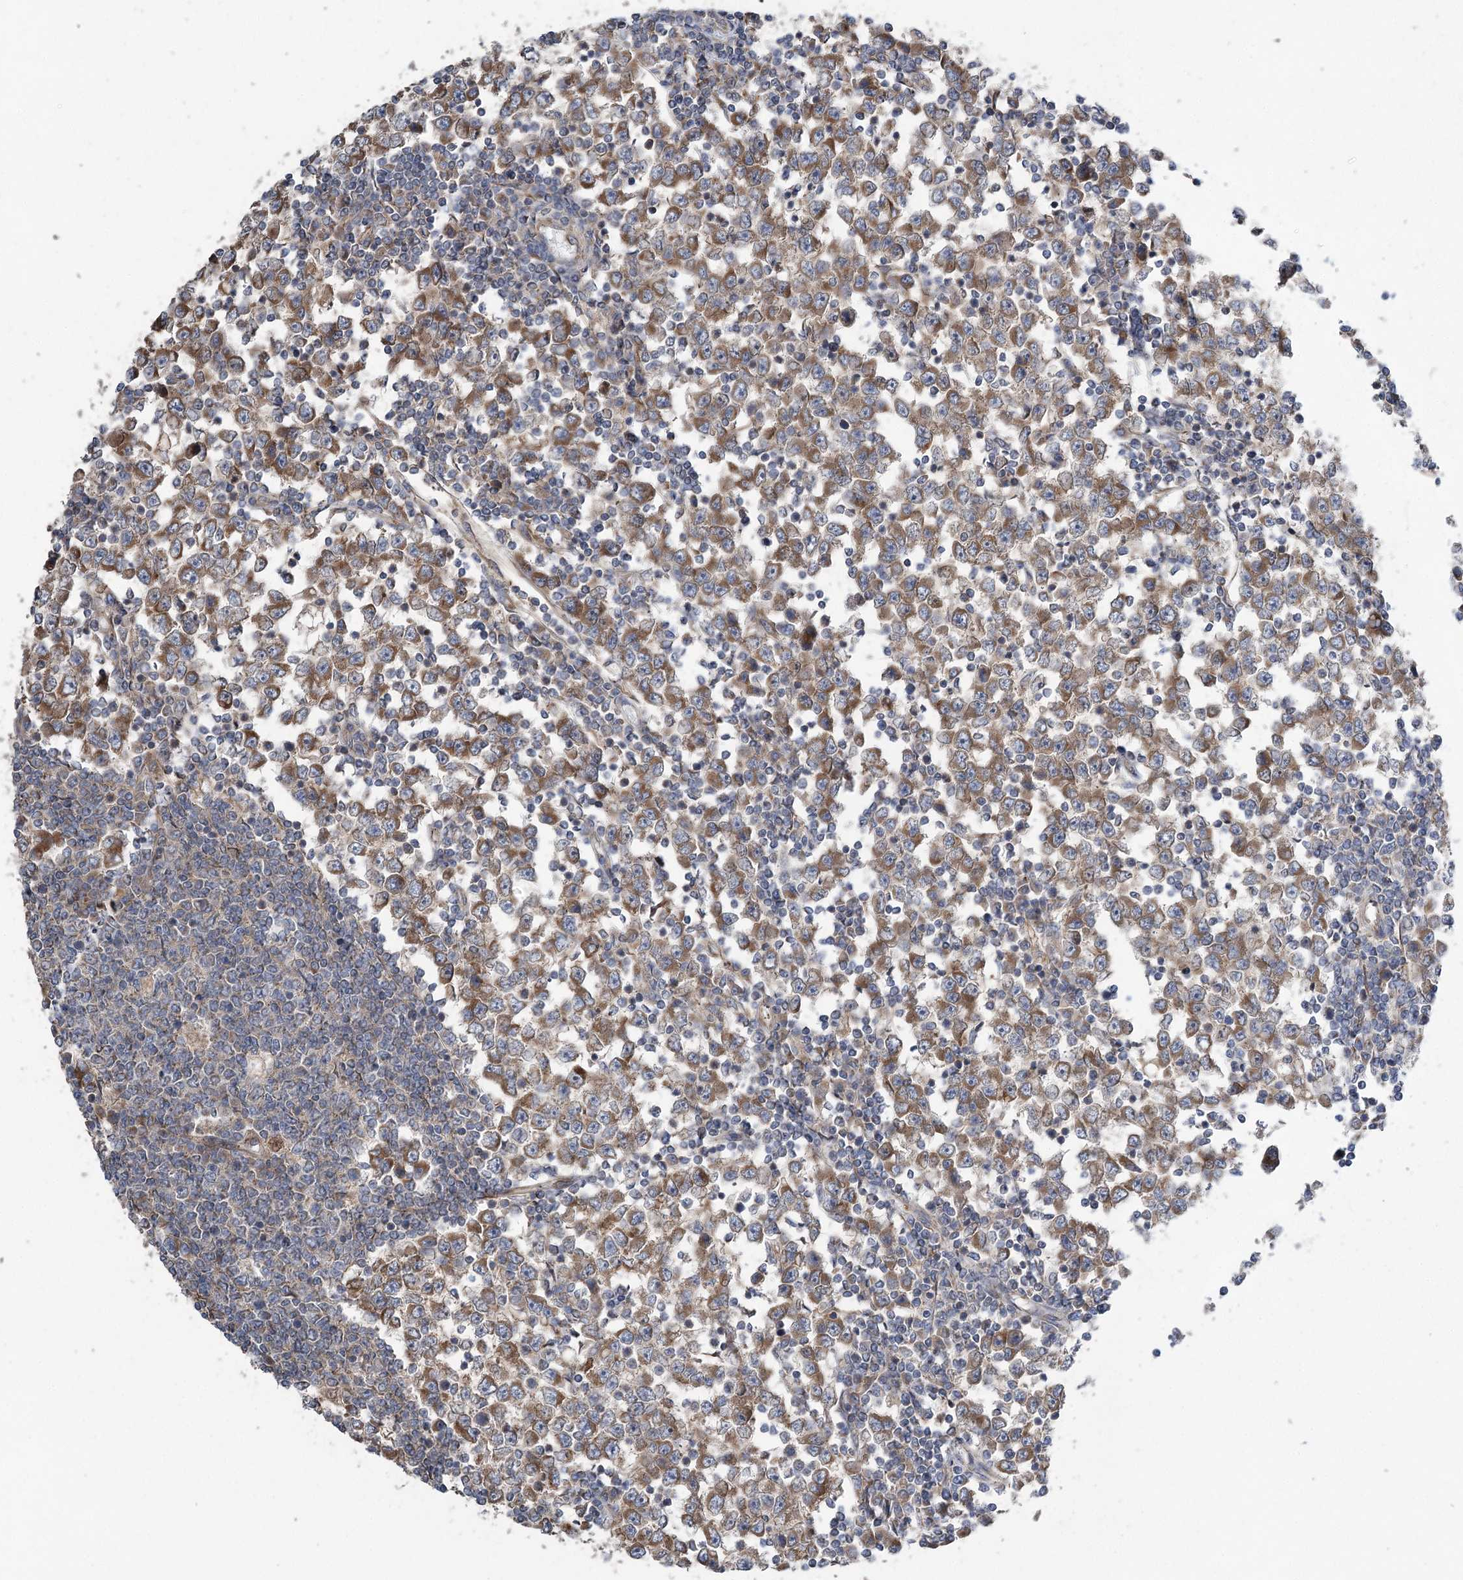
{"staining": {"intensity": "moderate", "quantity": ">75%", "location": "cytoplasmic/membranous"}, "tissue": "testis cancer", "cell_type": "Tumor cells", "image_type": "cancer", "snomed": [{"axis": "morphology", "description": "Seminoma, NOS"}, {"axis": "topography", "description": "Testis"}], "caption": "IHC micrograph of neoplastic tissue: human testis cancer (seminoma) stained using immunohistochemistry (IHC) reveals medium levels of moderate protein expression localized specifically in the cytoplasmic/membranous of tumor cells, appearing as a cytoplasmic/membranous brown color.", "gene": "RWDD4", "patient": {"sex": "male", "age": 65}}